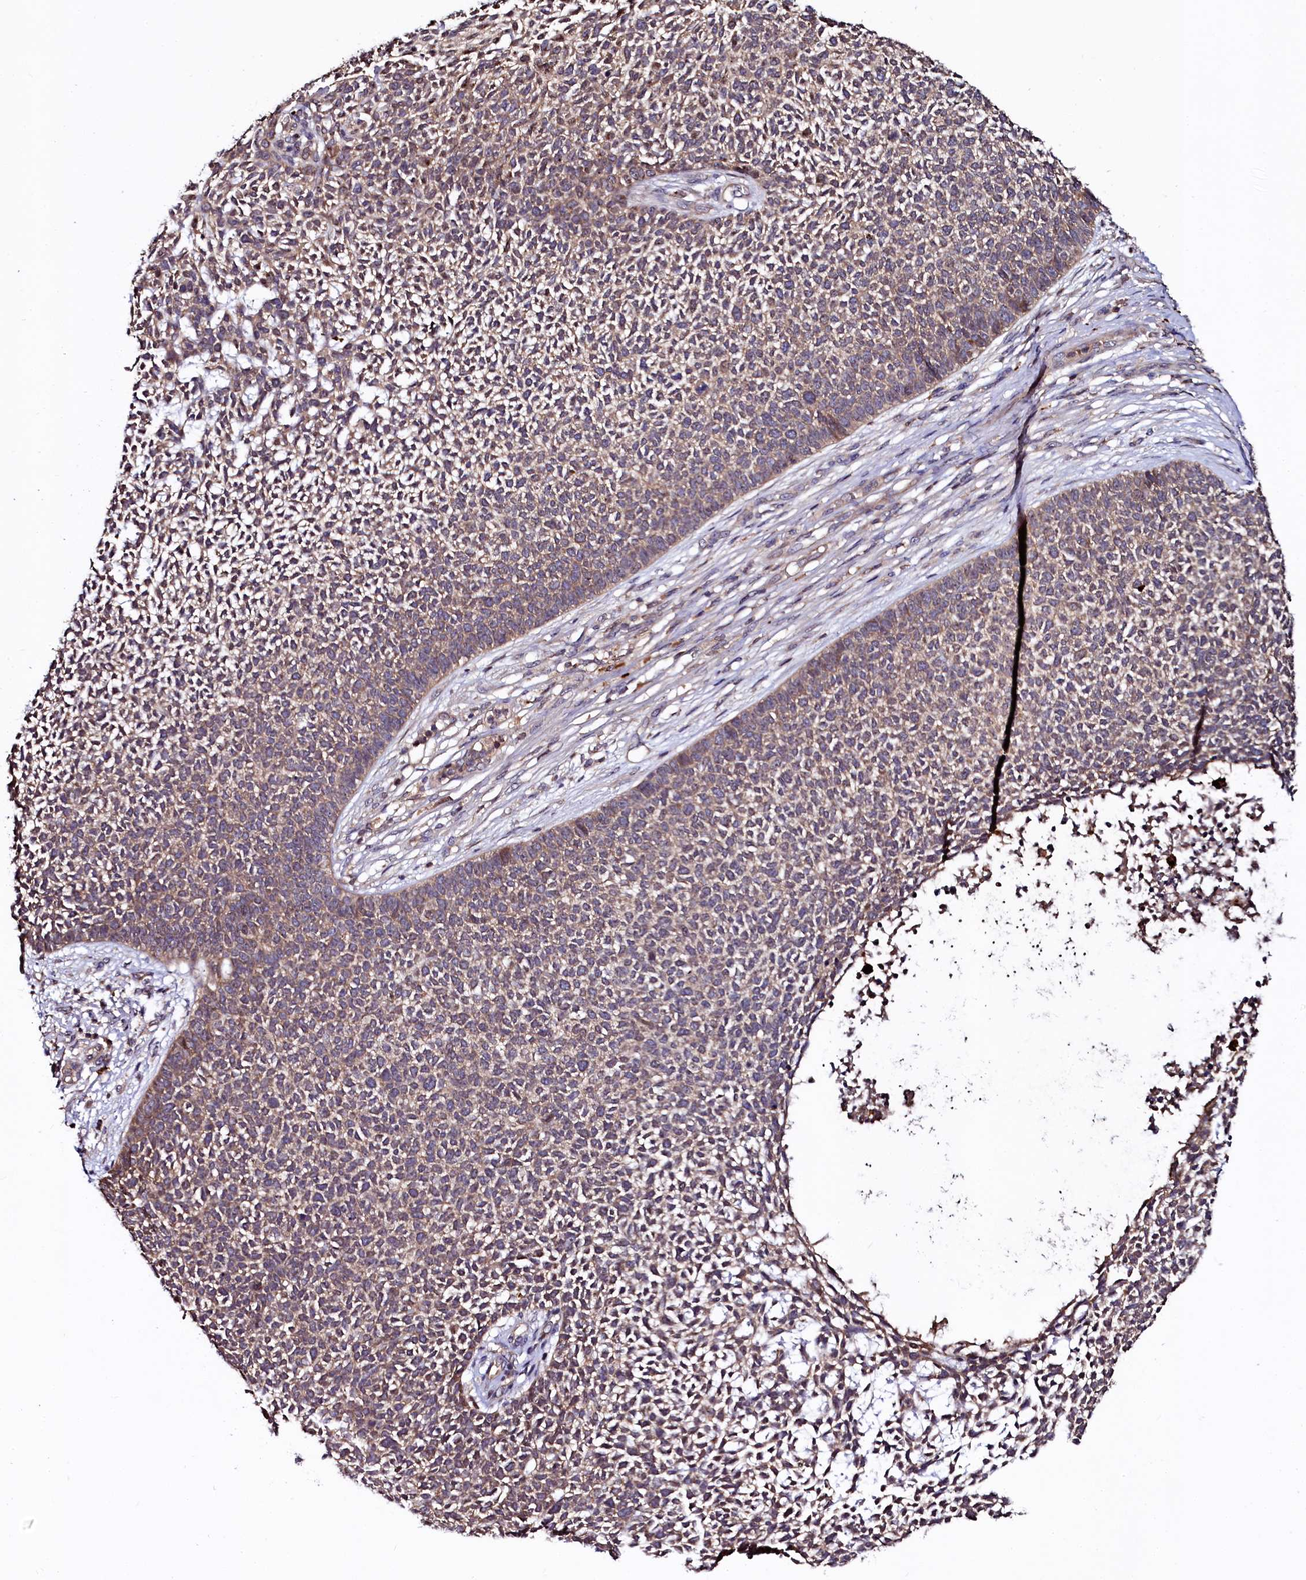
{"staining": {"intensity": "weak", "quantity": ">75%", "location": "cytoplasmic/membranous"}, "tissue": "skin cancer", "cell_type": "Tumor cells", "image_type": "cancer", "snomed": [{"axis": "morphology", "description": "Basal cell carcinoma"}, {"axis": "topography", "description": "Skin"}], "caption": "Immunohistochemical staining of human skin basal cell carcinoma displays weak cytoplasmic/membranous protein expression in approximately >75% of tumor cells.", "gene": "N4BP1", "patient": {"sex": "female", "age": 84}}